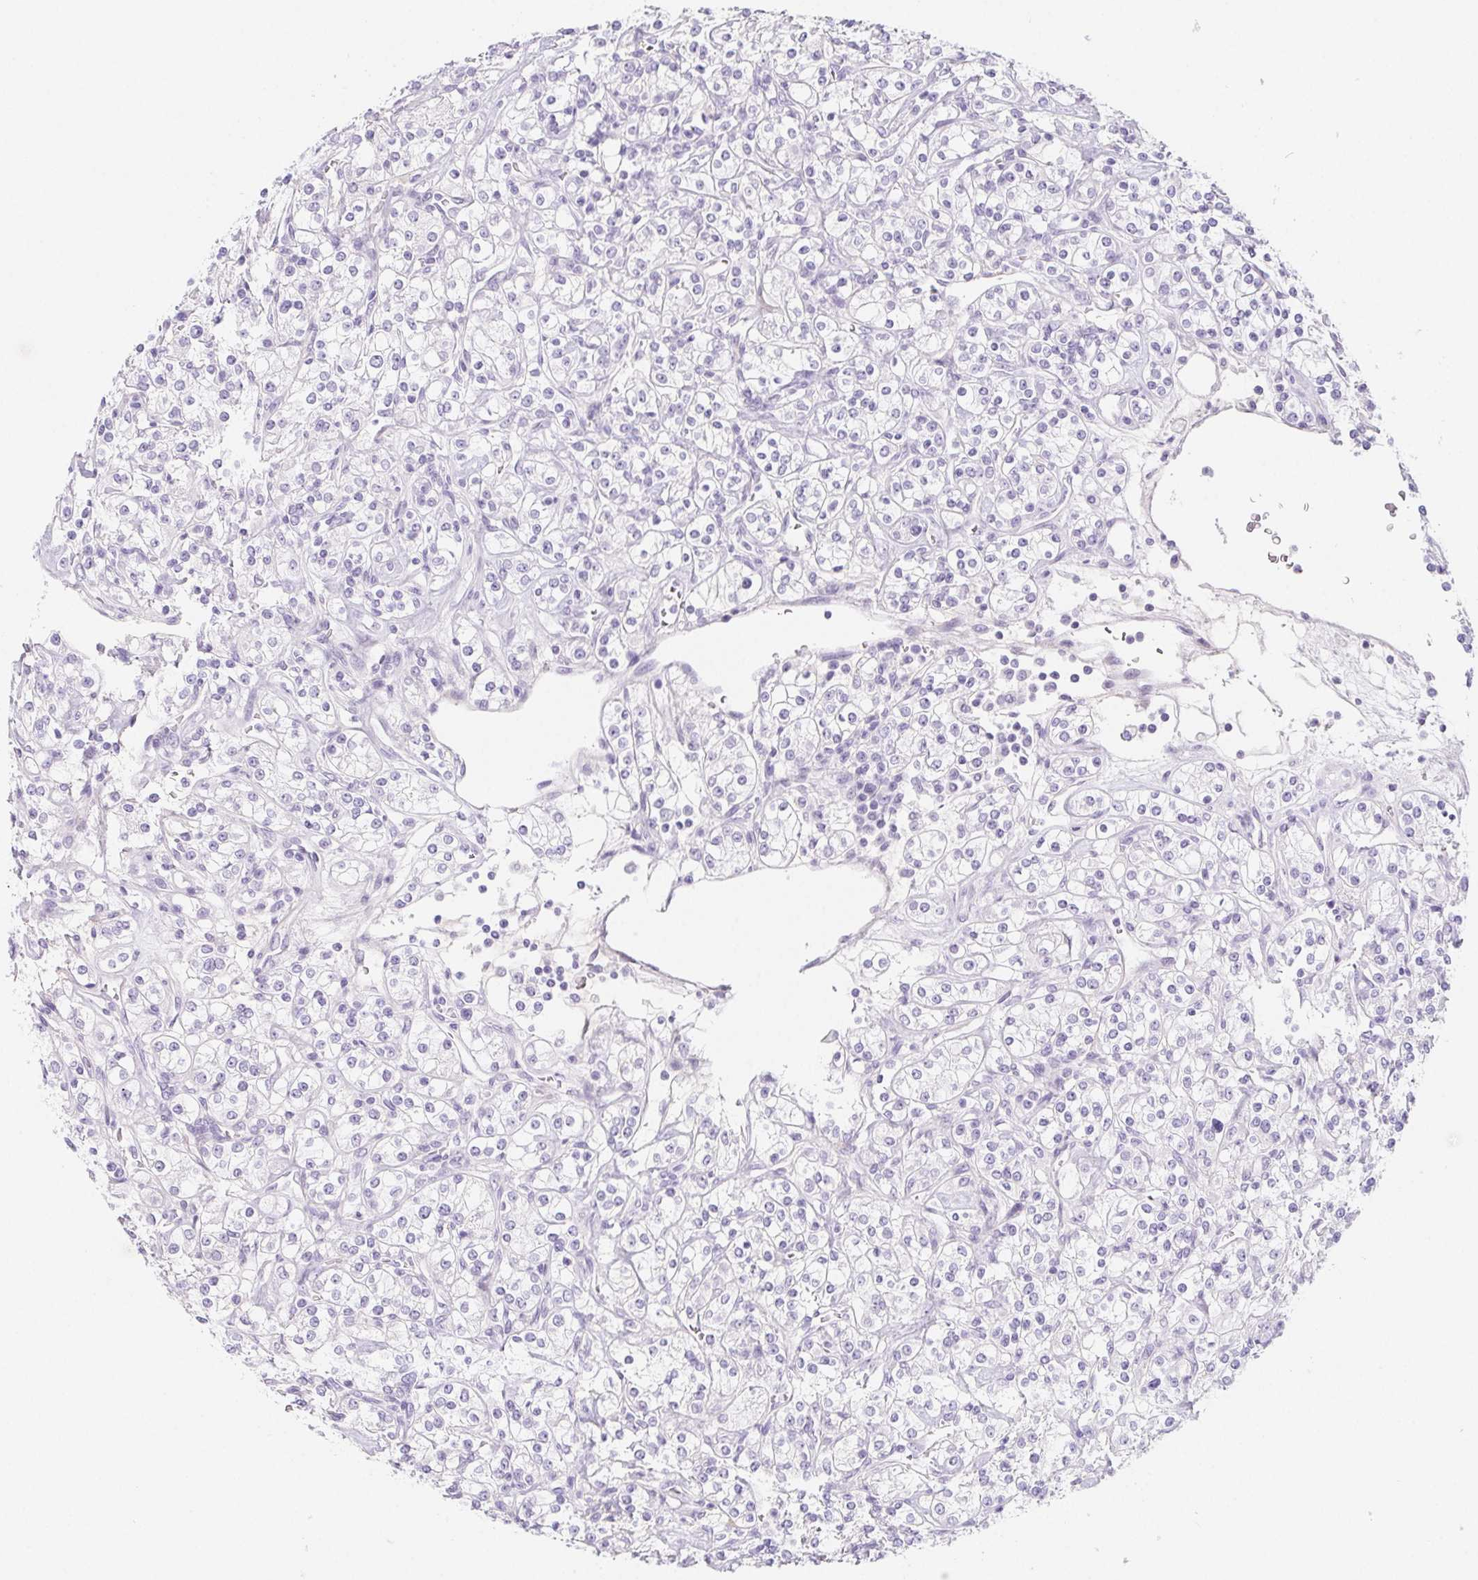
{"staining": {"intensity": "negative", "quantity": "none", "location": "none"}, "tissue": "renal cancer", "cell_type": "Tumor cells", "image_type": "cancer", "snomed": [{"axis": "morphology", "description": "Adenocarcinoma, NOS"}, {"axis": "topography", "description": "Kidney"}], "caption": "DAB immunohistochemical staining of renal cancer shows no significant expression in tumor cells. (DAB immunohistochemistry (IHC) with hematoxylin counter stain).", "gene": "CYP21A2", "patient": {"sex": "male", "age": 77}}